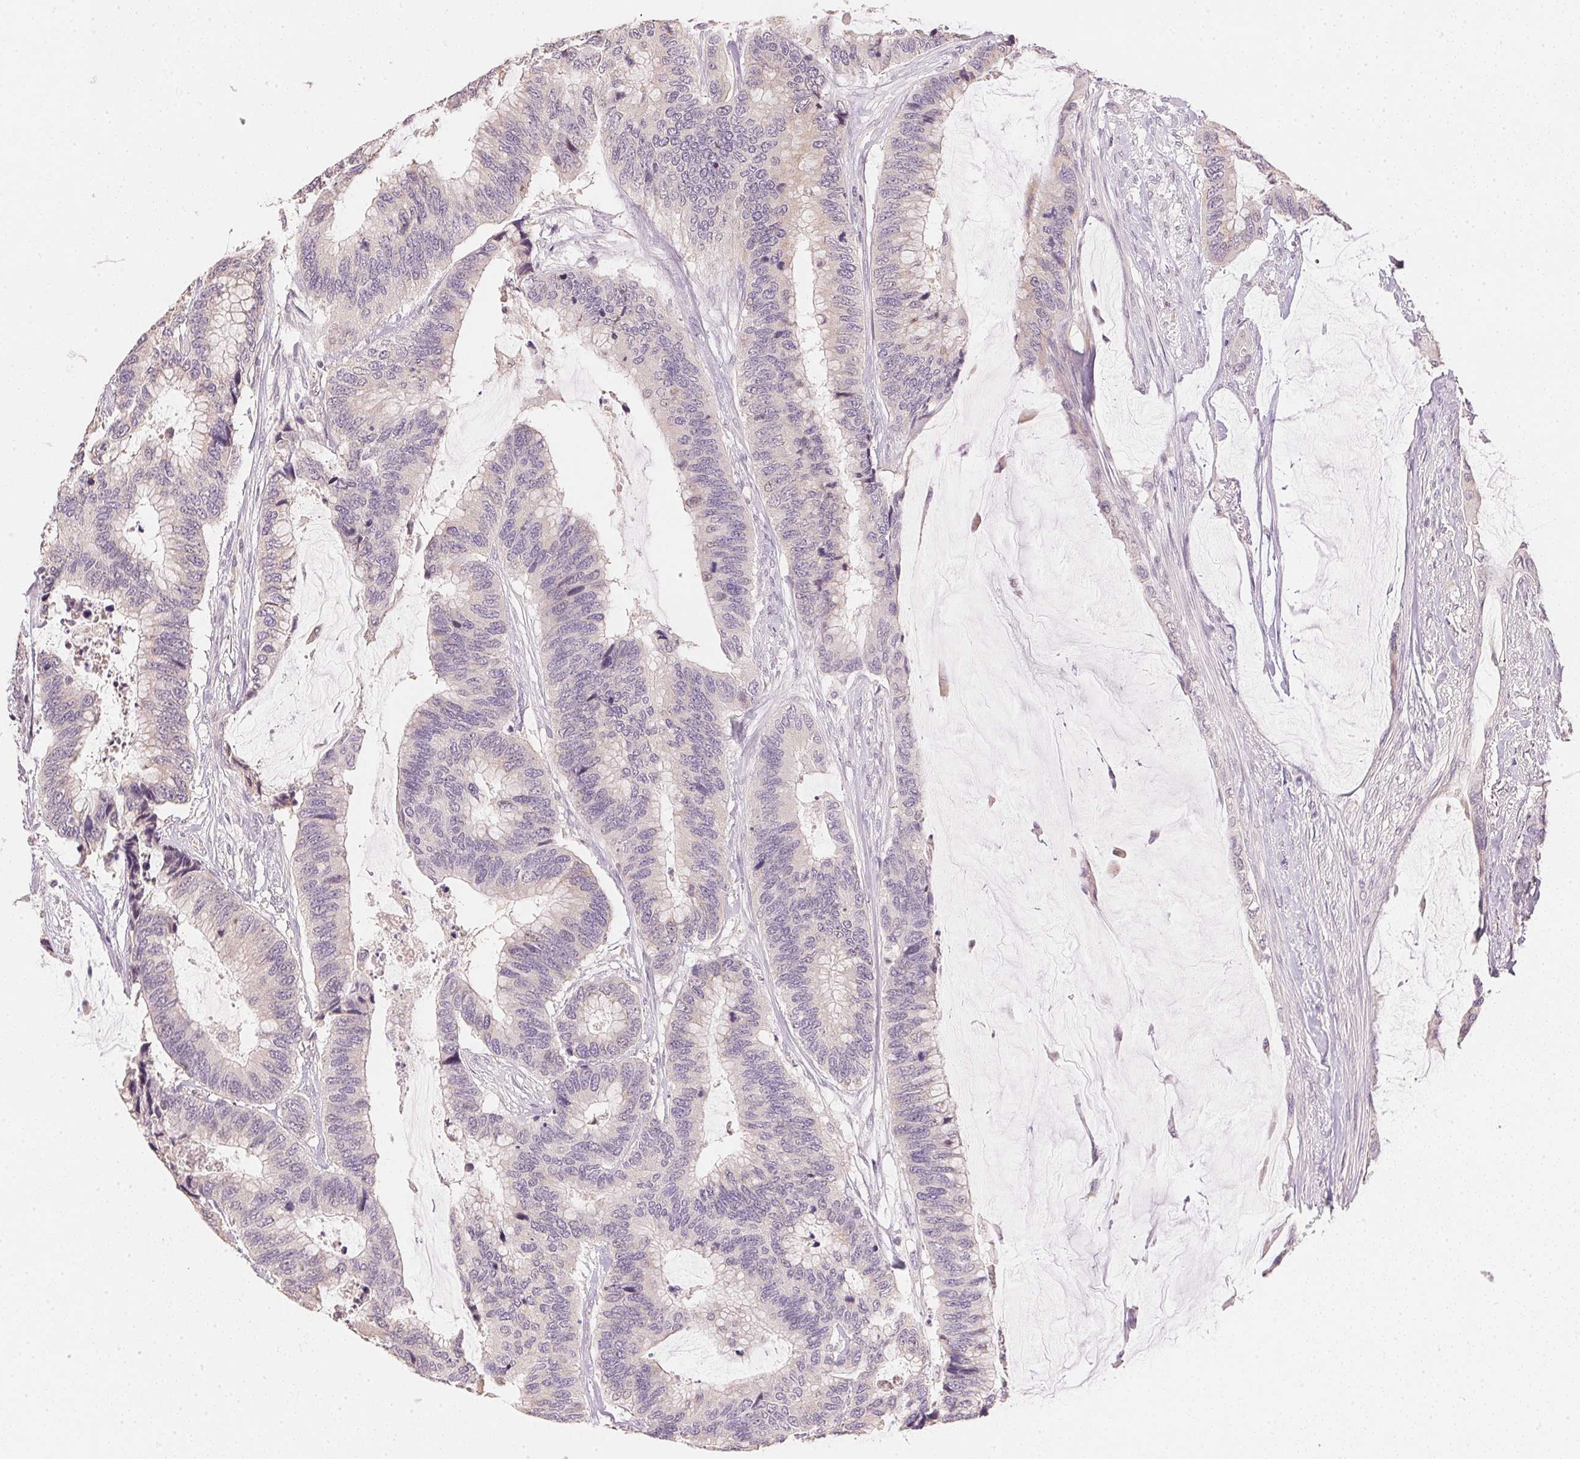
{"staining": {"intensity": "weak", "quantity": "<25%", "location": "cytoplasmic/membranous"}, "tissue": "colorectal cancer", "cell_type": "Tumor cells", "image_type": "cancer", "snomed": [{"axis": "morphology", "description": "Adenocarcinoma, NOS"}, {"axis": "topography", "description": "Rectum"}], "caption": "Protein analysis of adenocarcinoma (colorectal) displays no significant positivity in tumor cells.", "gene": "DHCR24", "patient": {"sex": "female", "age": 59}}